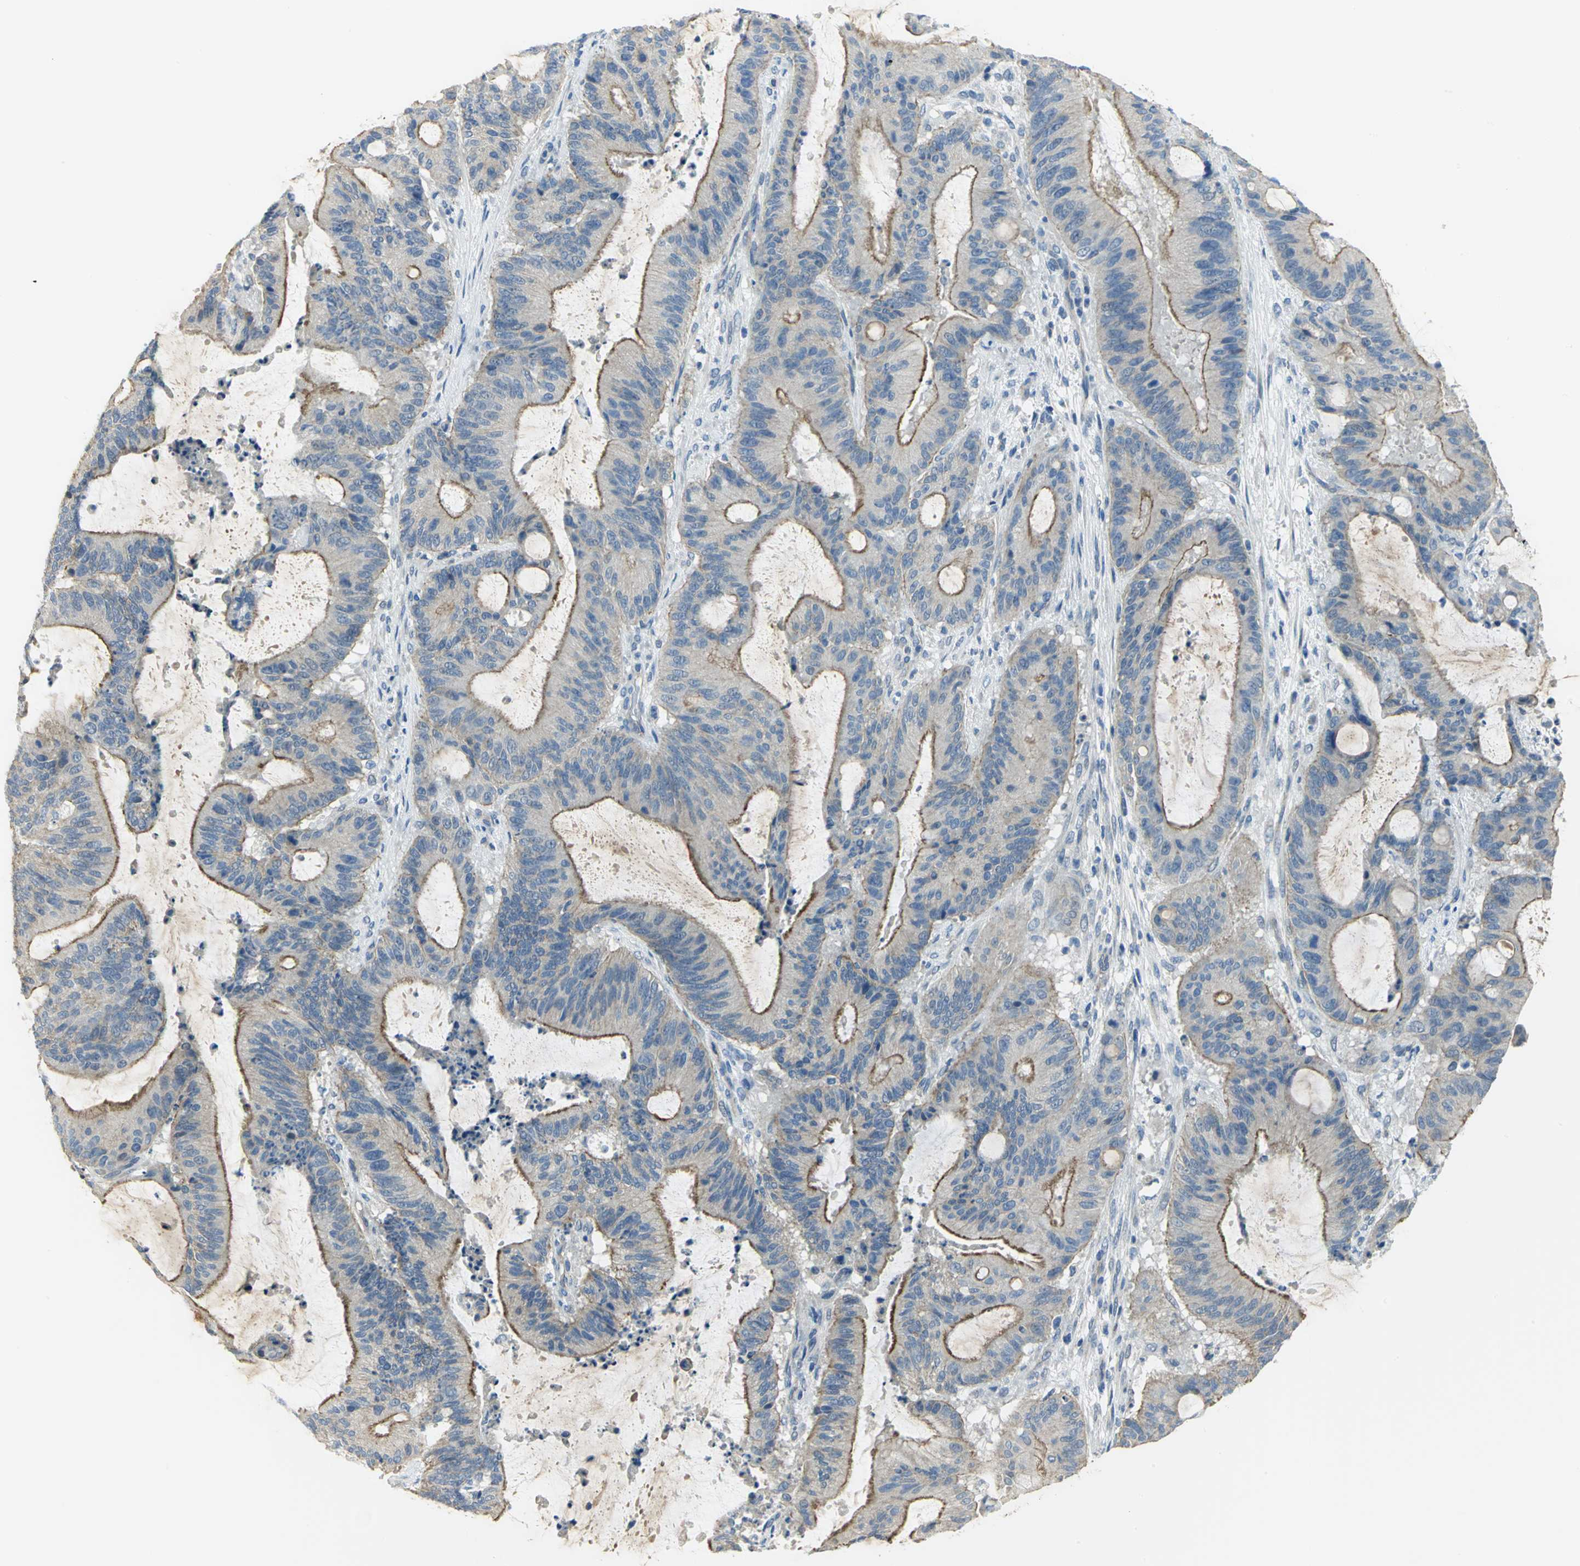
{"staining": {"intensity": "moderate", "quantity": "25%-75%", "location": "cytoplasmic/membranous"}, "tissue": "liver cancer", "cell_type": "Tumor cells", "image_type": "cancer", "snomed": [{"axis": "morphology", "description": "Cholangiocarcinoma"}, {"axis": "topography", "description": "Liver"}], "caption": "Tumor cells display medium levels of moderate cytoplasmic/membranous staining in about 25%-75% of cells in human liver cancer.", "gene": "HTR1F", "patient": {"sex": "female", "age": 73}}